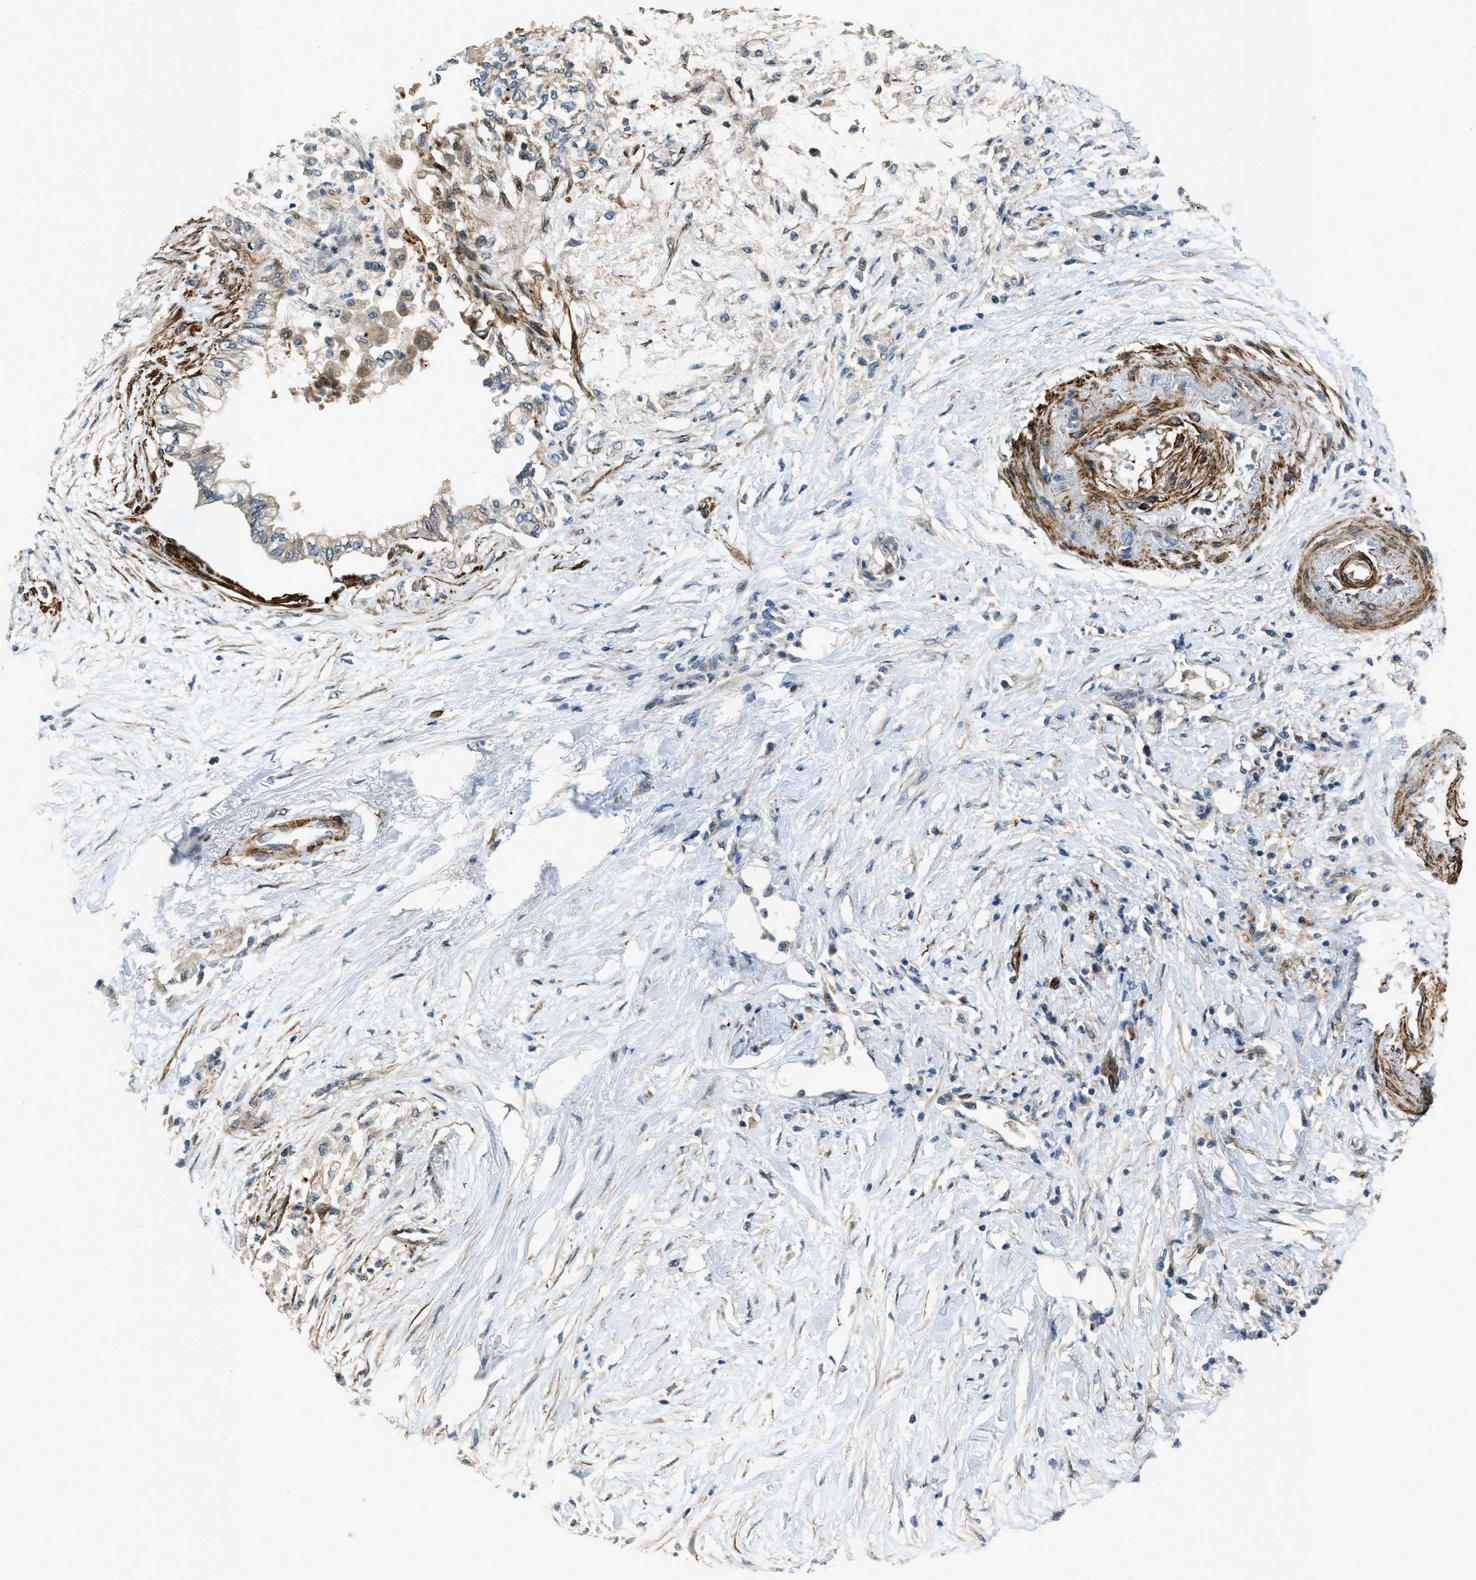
{"staining": {"intensity": "weak", "quantity": ">75%", "location": "cytoplasmic/membranous"}, "tissue": "pancreatic cancer", "cell_type": "Tumor cells", "image_type": "cancer", "snomed": [{"axis": "morphology", "description": "Normal tissue, NOS"}, {"axis": "morphology", "description": "Adenocarcinoma, NOS"}, {"axis": "topography", "description": "Pancreas"}, {"axis": "topography", "description": "Duodenum"}], "caption": "Weak cytoplasmic/membranous protein expression is present in approximately >75% of tumor cells in pancreatic cancer (adenocarcinoma). Nuclei are stained in blue.", "gene": "NUDCD3", "patient": {"sex": "female", "age": 60}}